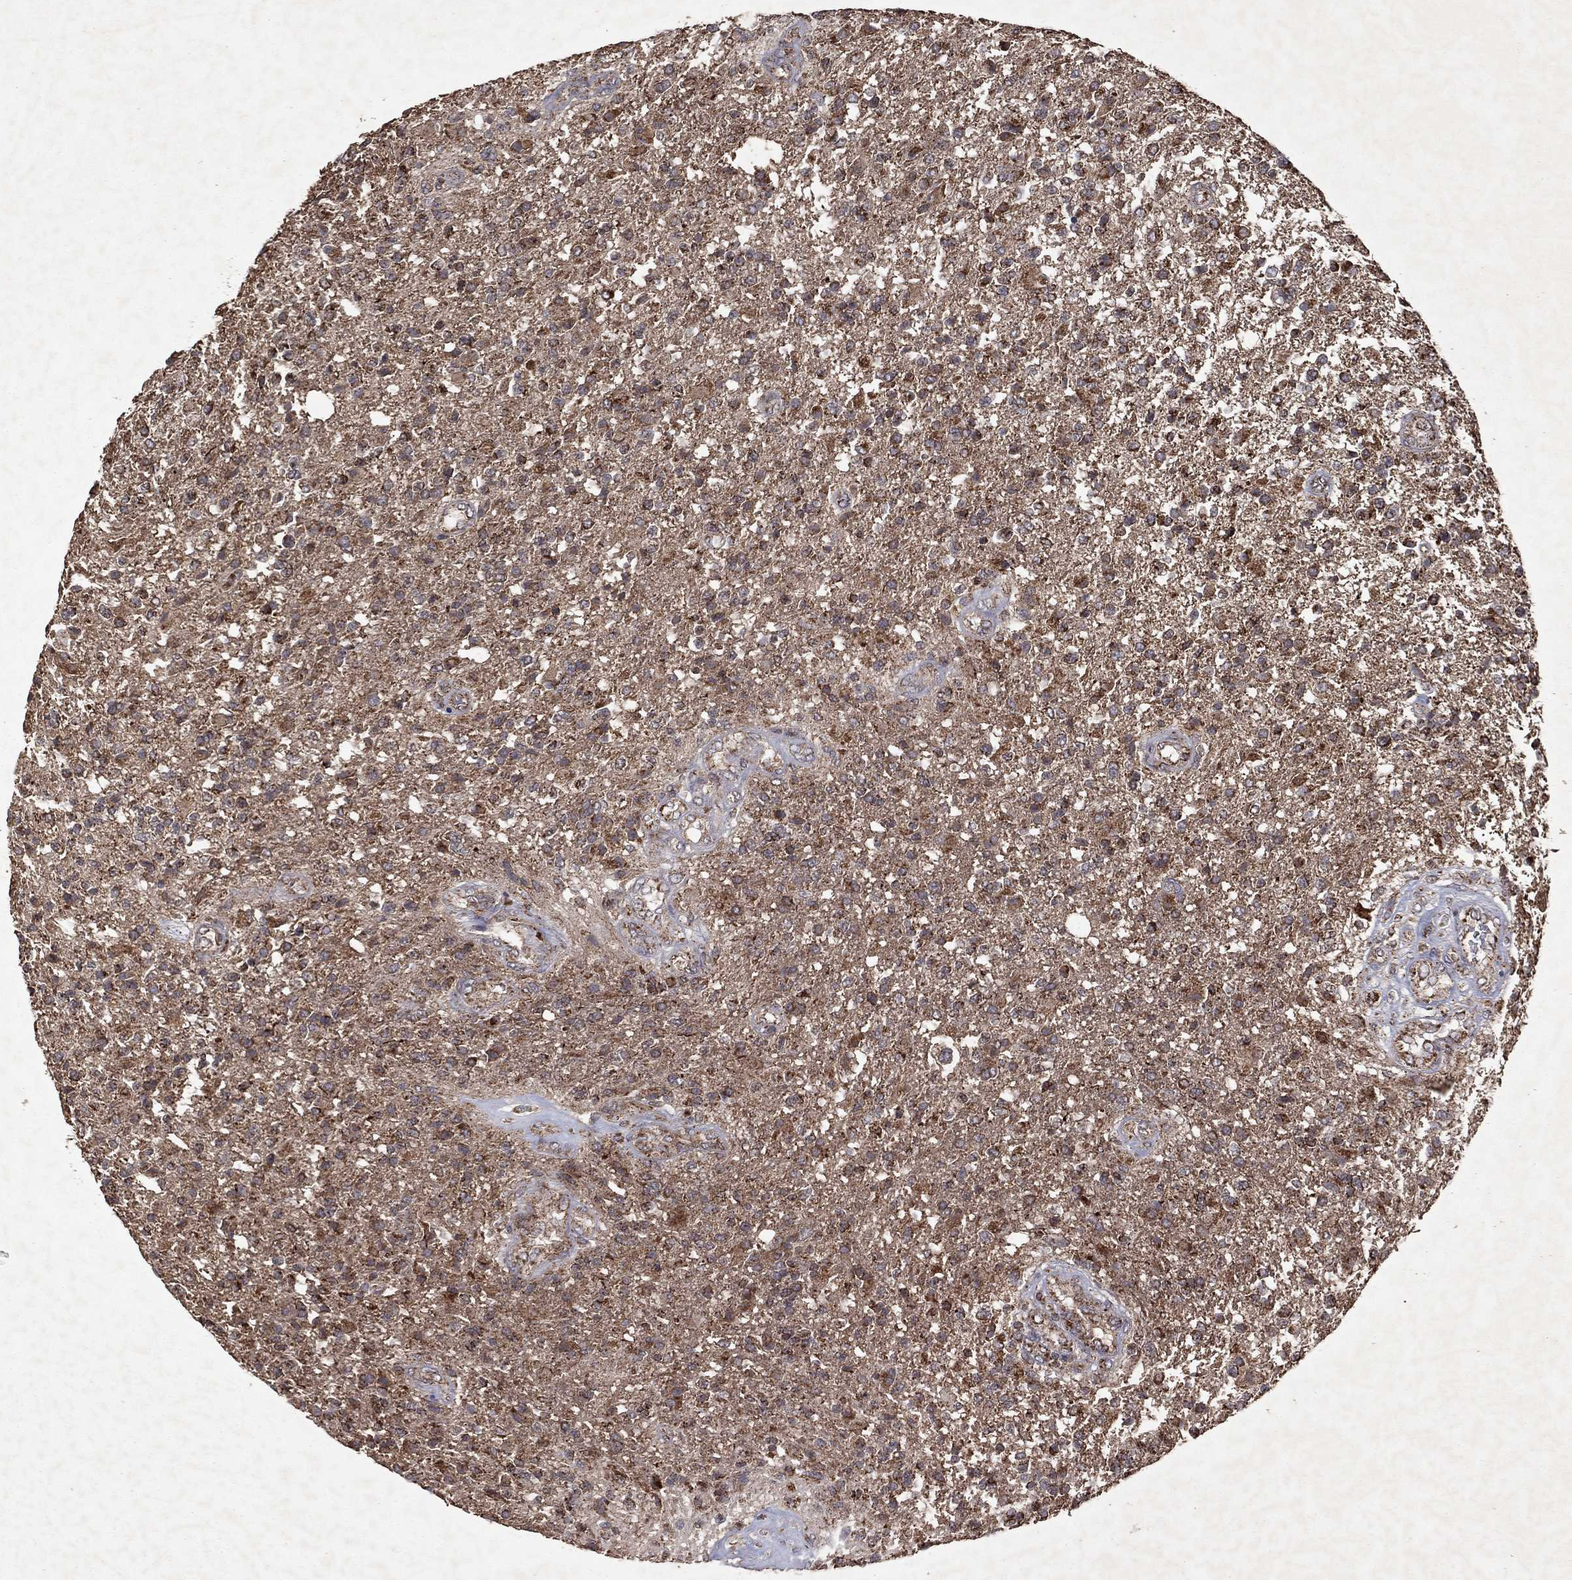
{"staining": {"intensity": "moderate", "quantity": "25%-75%", "location": "cytoplasmic/membranous"}, "tissue": "glioma", "cell_type": "Tumor cells", "image_type": "cancer", "snomed": [{"axis": "morphology", "description": "Glioma, malignant, High grade"}, {"axis": "topography", "description": "Brain"}], "caption": "The immunohistochemical stain shows moderate cytoplasmic/membranous expression in tumor cells of high-grade glioma (malignant) tissue.", "gene": "PYROXD2", "patient": {"sex": "male", "age": 56}}